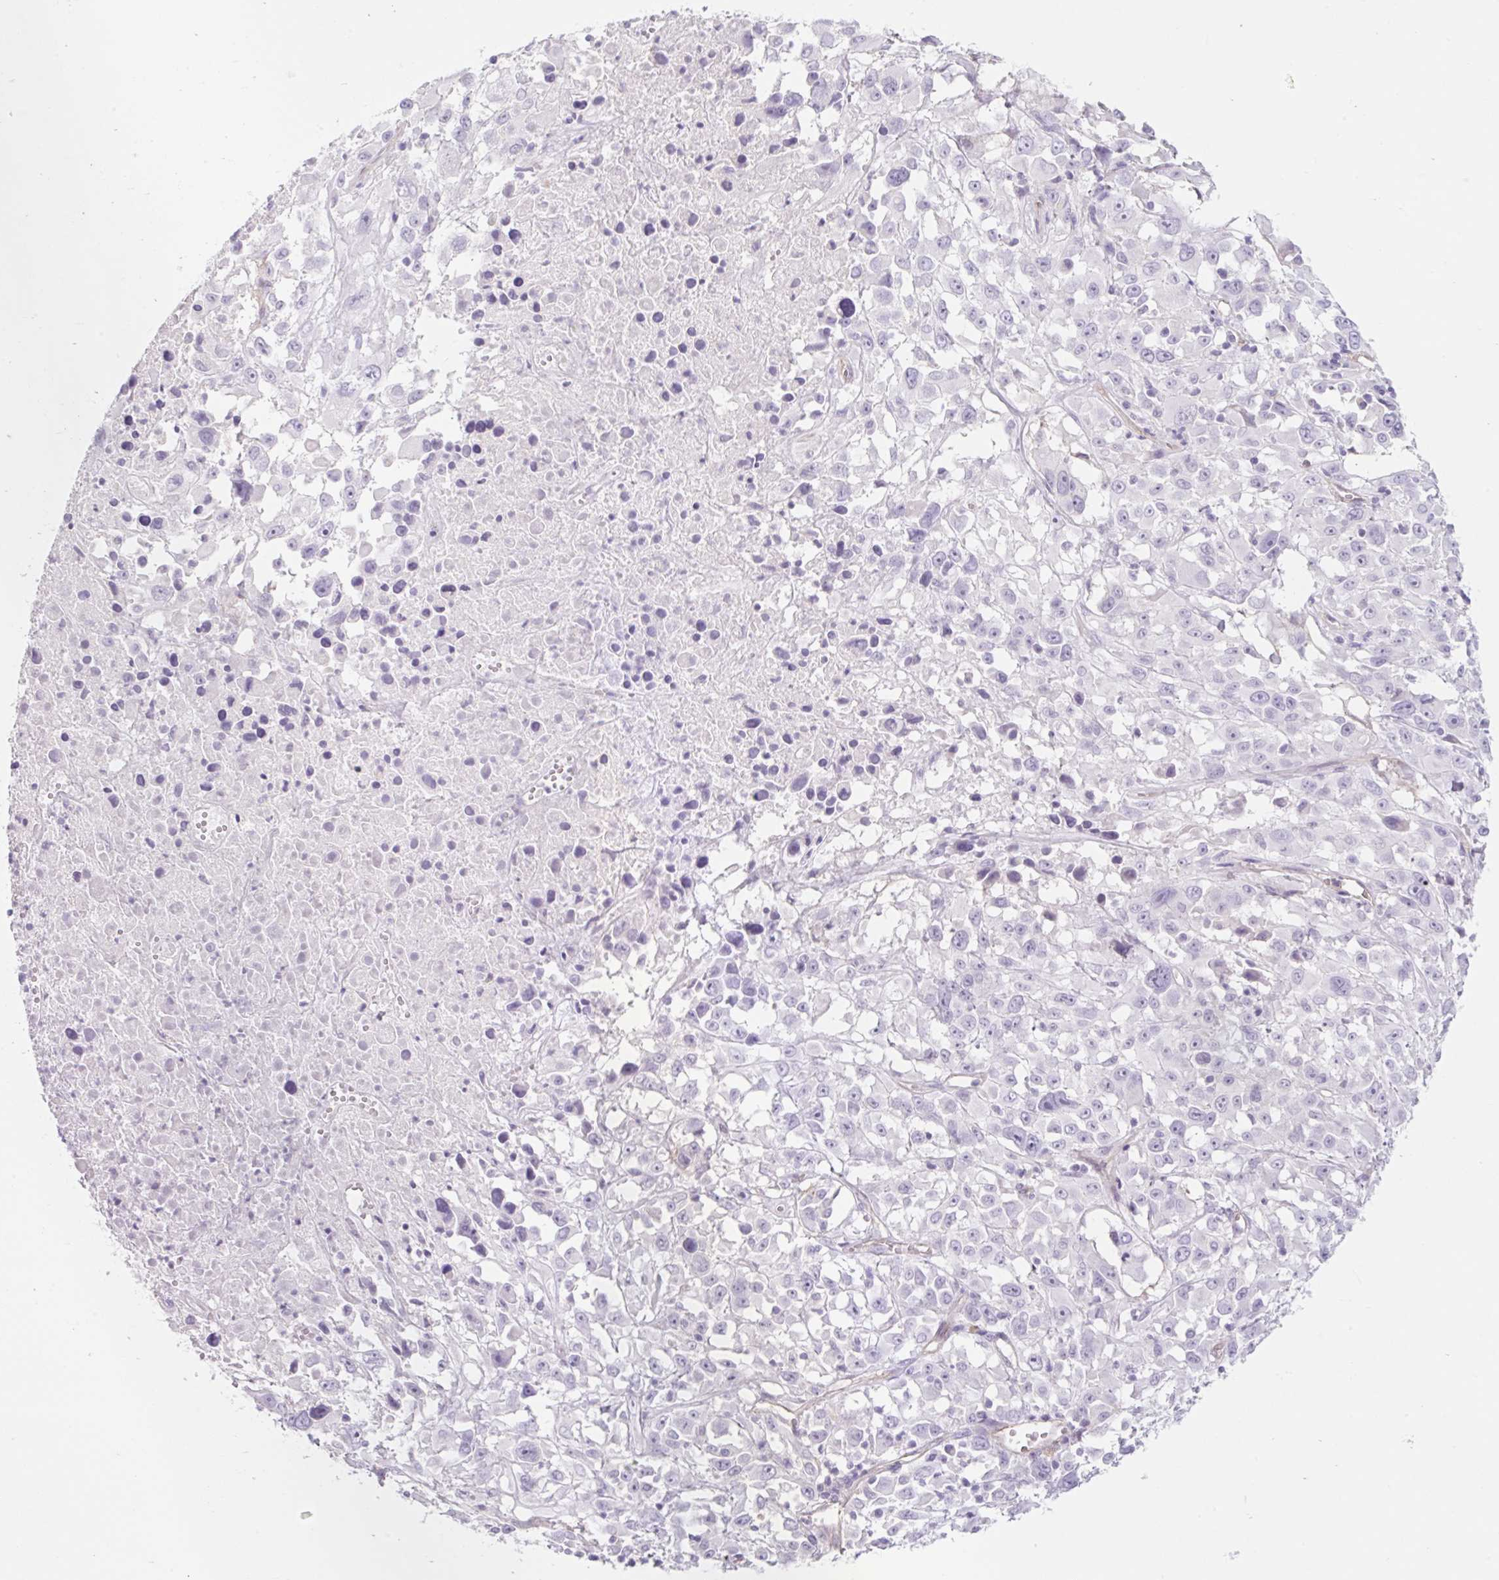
{"staining": {"intensity": "negative", "quantity": "none", "location": "none"}, "tissue": "melanoma", "cell_type": "Tumor cells", "image_type": "cancer", "snomed": [{"axis": "morphology", "description": "Malignant melanoma, Metastatic site"}, {"axis": "topography", "description": "Soft tissue"}], "caption": "The histopathology image shows no staining of tumor cells in melanoma. (DAB immunohistochemistry (IHC) with hematoxylin counter stain).", "gene": "BCAS1", "patient": {"sex": "male", "age": 50}}